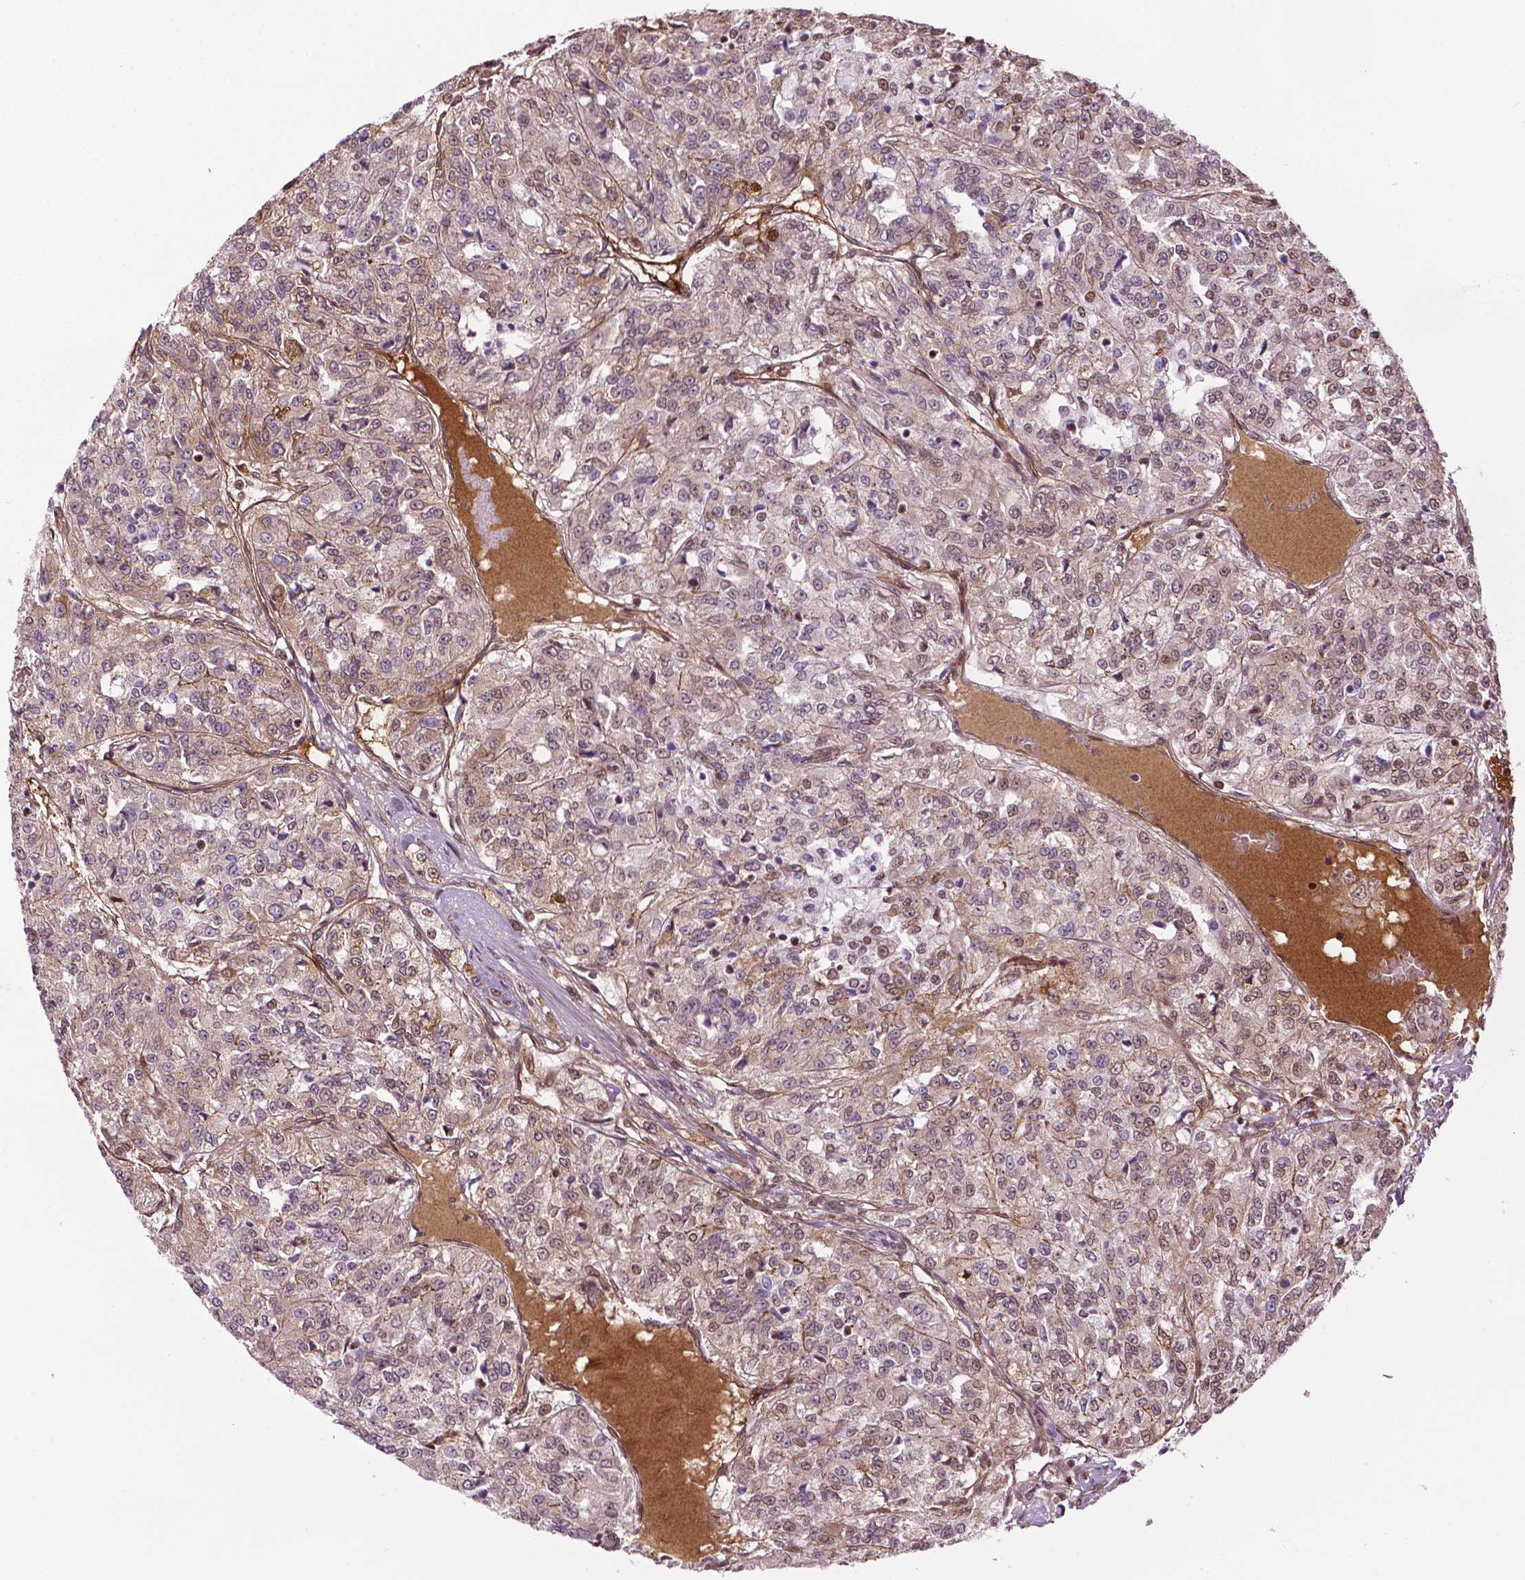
{"staining": {"intensity": "moderate", "quantity": ">75%", "location": "cytoplasmic/membranous,nuclear"}, "tissue": "renal cancer", "cell_type": "Tumor cells", "image_type": "cancer", "snomed": [{"axis": "morphology", "description": "Adenocarcinoma, NOS"}, {"axis": "topography", "description": "Kidney"}], "caption": "Moderate cytoplasmic/membranous and nuclear positivity for a protein is identified in about >75% of tumor cells of renal adenocarcinoma using IHC.", "gene": "COL23A1", "patient": {"sex": "female", "age": 63}}